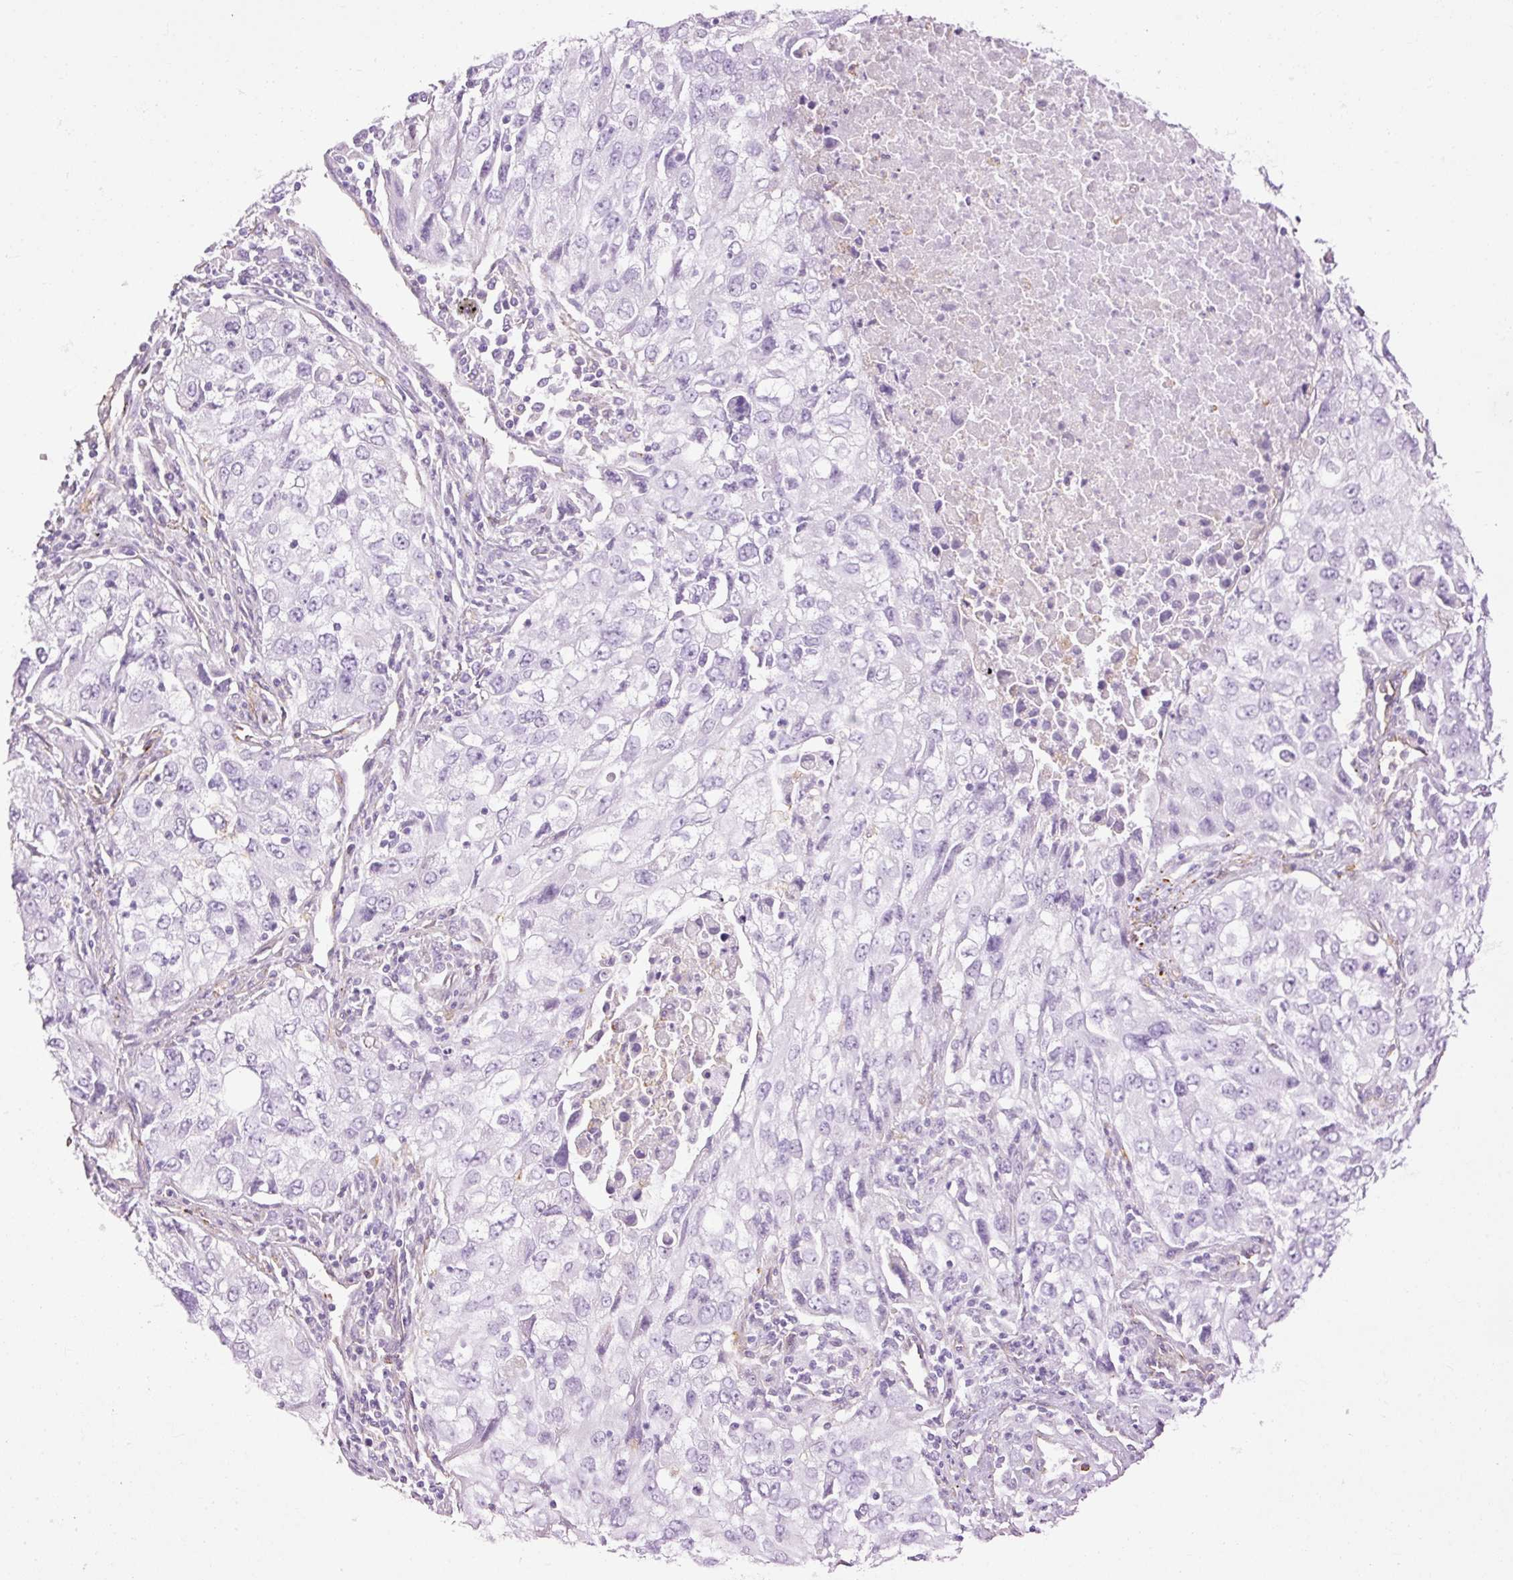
{"staining": {"intensity": "negative", "quantity": "none", "location": "none"}, "tissue": "lung cancer", "cell_type": "Tumor cells", "image_type": "cancer", "snomed": [{"axis": "morphology", "description": "Adenocarcinoma, NOS"}, {"axis": "morphology", "description": "Adenocarcinoma, metastatic, NOS"}, {"axis": "topography", "description": "Lymph node"}, {"axis": "topography", "description": "Lung"}], "caption": "Immunohistochemistry (IHC) of metastatic adenocarcinoma (lung) reveals no staining in tumor cells.", "gene": "CAV1", "patient": {"sex": "female", "age": 42}}